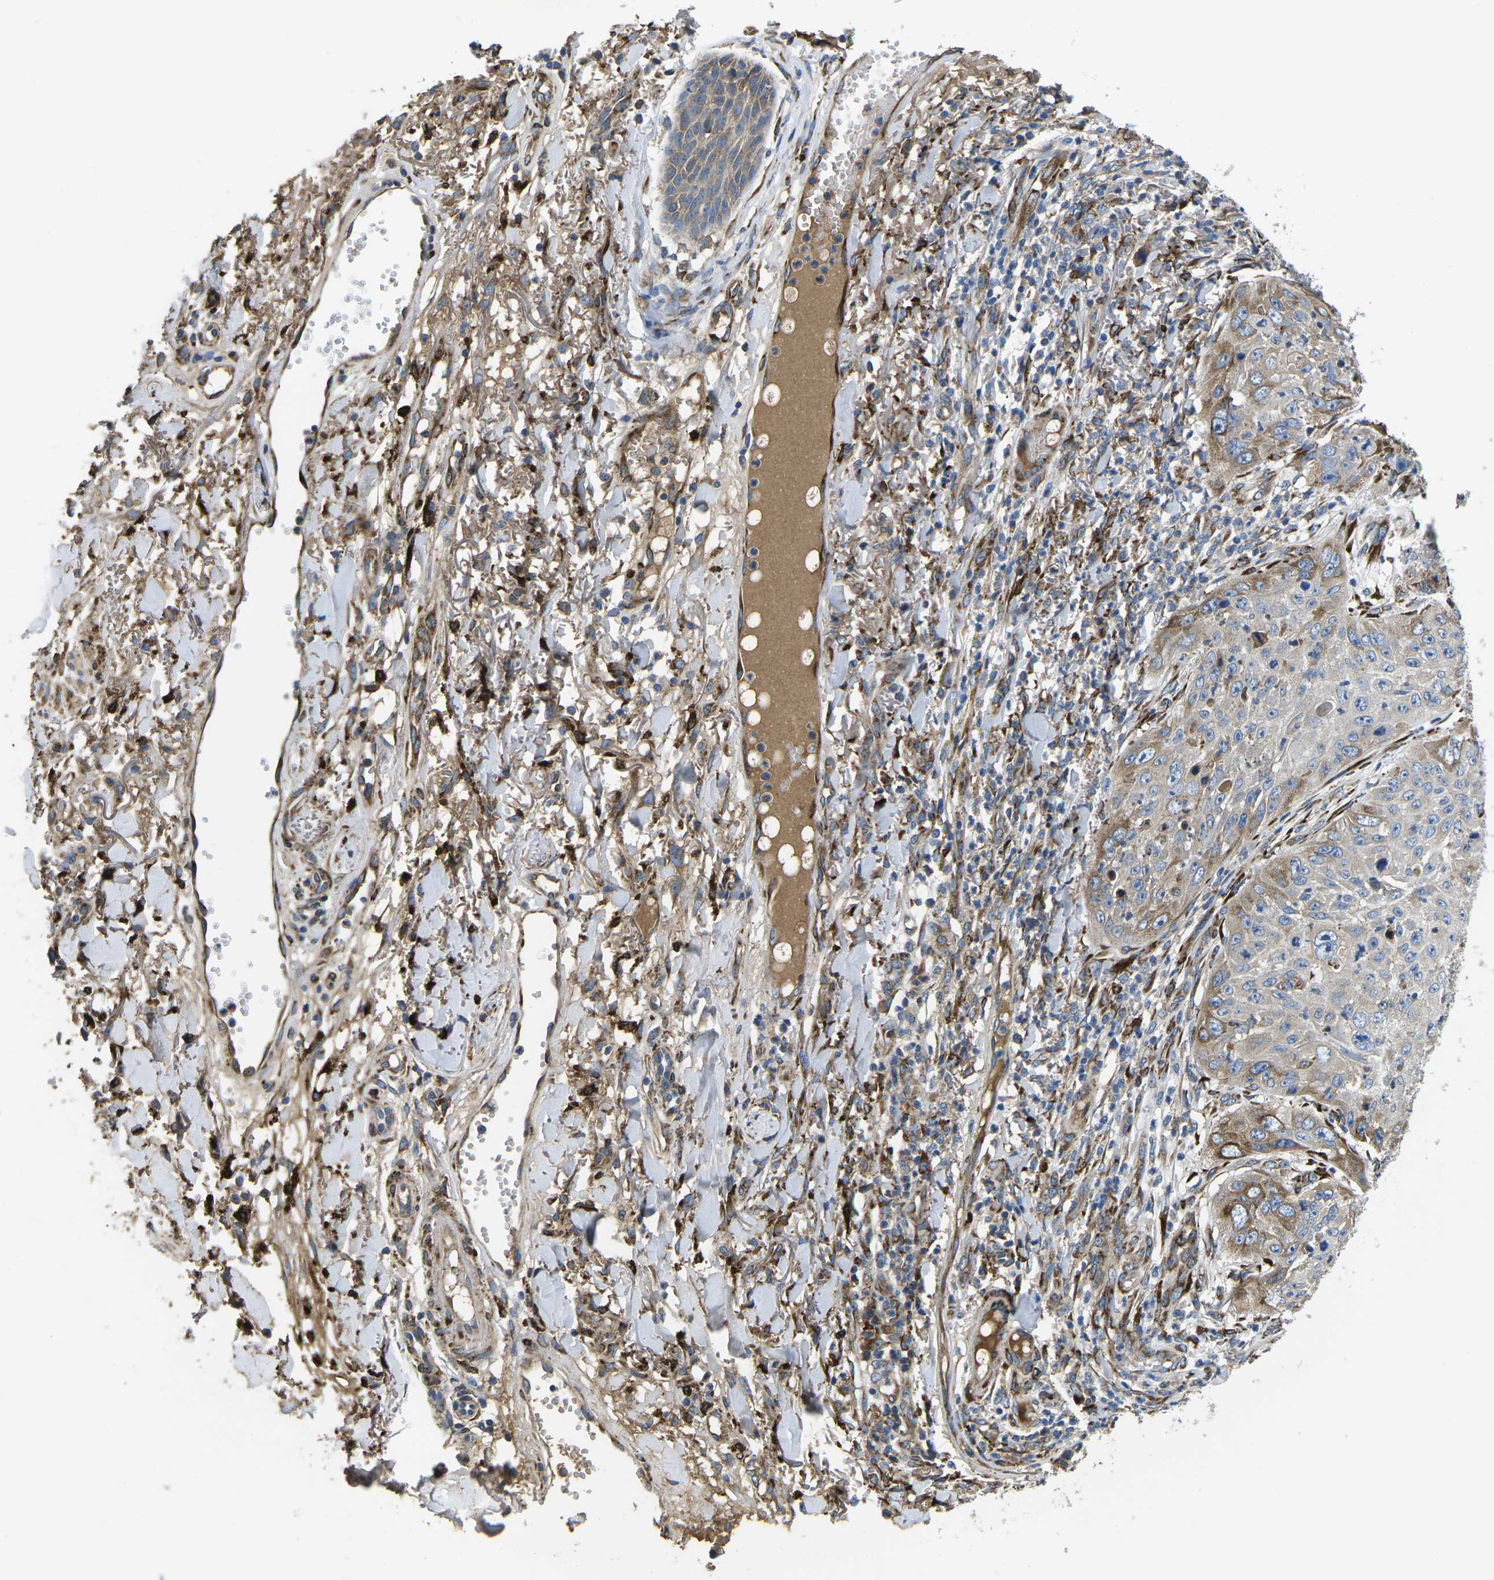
{"staining": {"intensity": "moderate", "quantity": "25%-75%", "location": "cytoplasmic/membranous"}, "tissue": "skin cancer", "cell_type": "Tumor cells", "image_type": "cancer", "snomed": [{"axis": "morphology", "description": "Squamous cell carcinoma, NOS"}, {"axis": "topography", "description": "Skin"}], "caption": "A high-resolution image shows immunohistochemistry staining of skin cancer (squamous cell carcinoma), which exhibits moderate cytoplasmic/membranous staining in about 25%-75% of tumor cells. (IHC, brightfield microscopy, high magnification).", "gene": "PDZD8", "patient": {"sex": "female", "age": 80}}